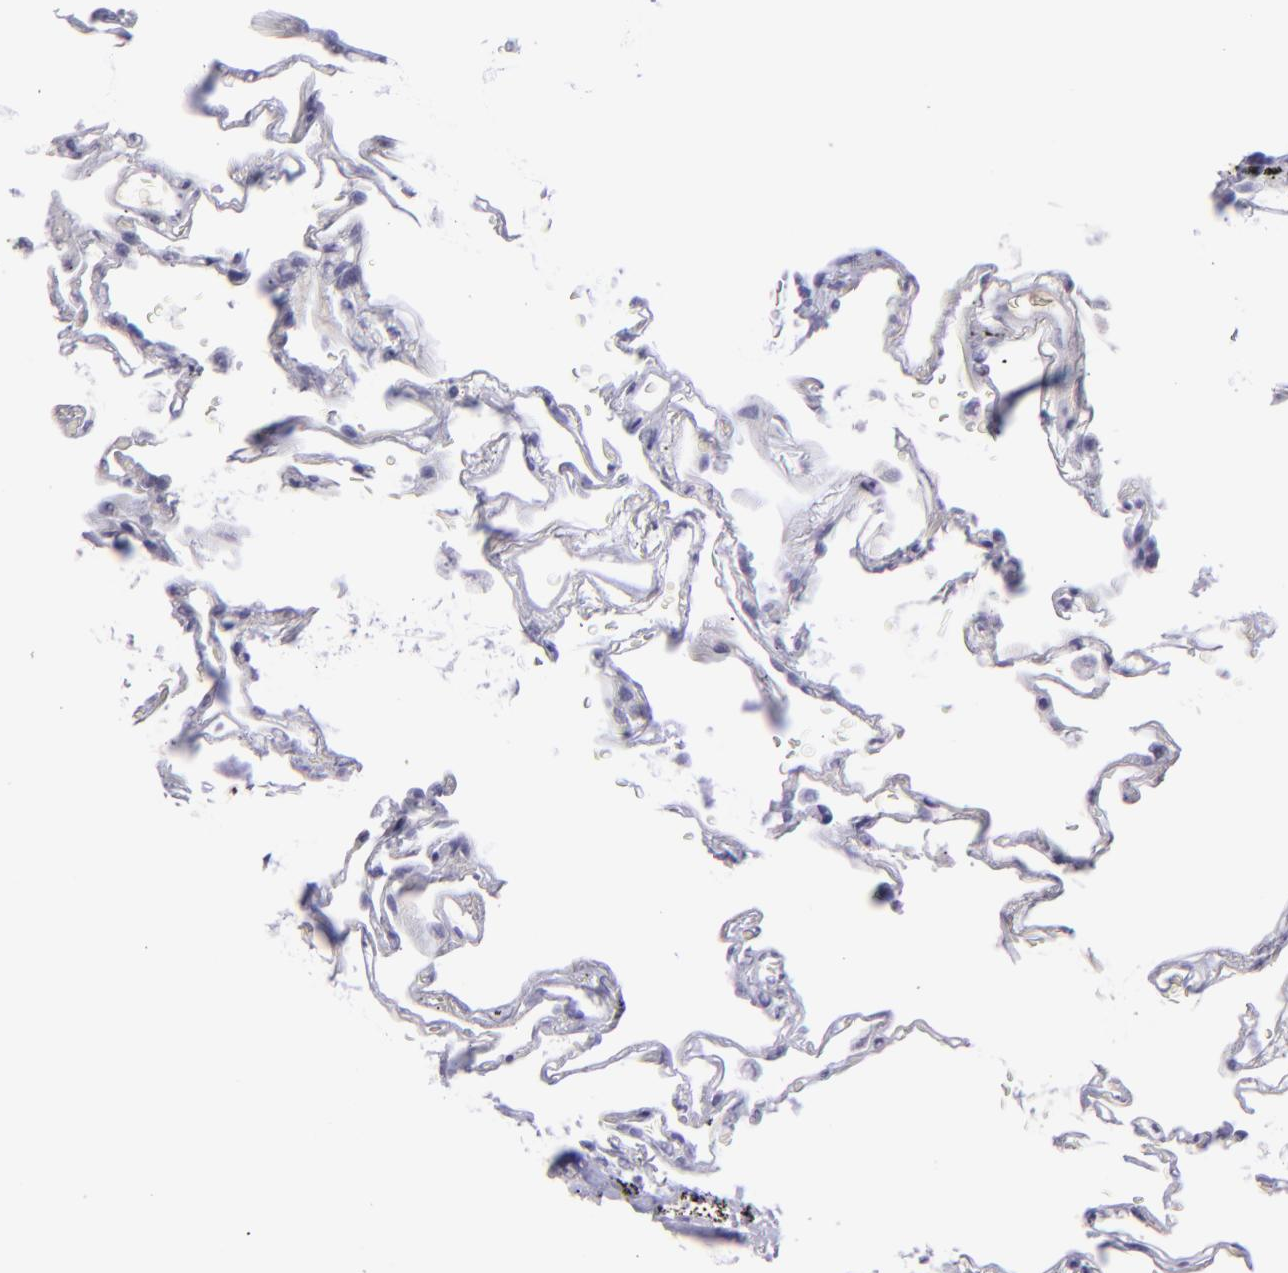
{"staining": {"intensity": "negative", "quantity": "none", "location": "none"}, "tissue": "lung", "cell_type": "Alveolar cells", "image_type": "normal", "snomed": [{"axis": "morphology", "description": "Normal tissue, NOS"}, {"axis": "morphology", "description": "Inflammation, NOS"}, {"axis": "topography", "description": "Lung"}], "caption": "This is an IHC image of unremarkable human lung. There is no positivity in alveolar cells.", "gene": "POU2F2", "patient": {"sex": "male", "age": 69}}